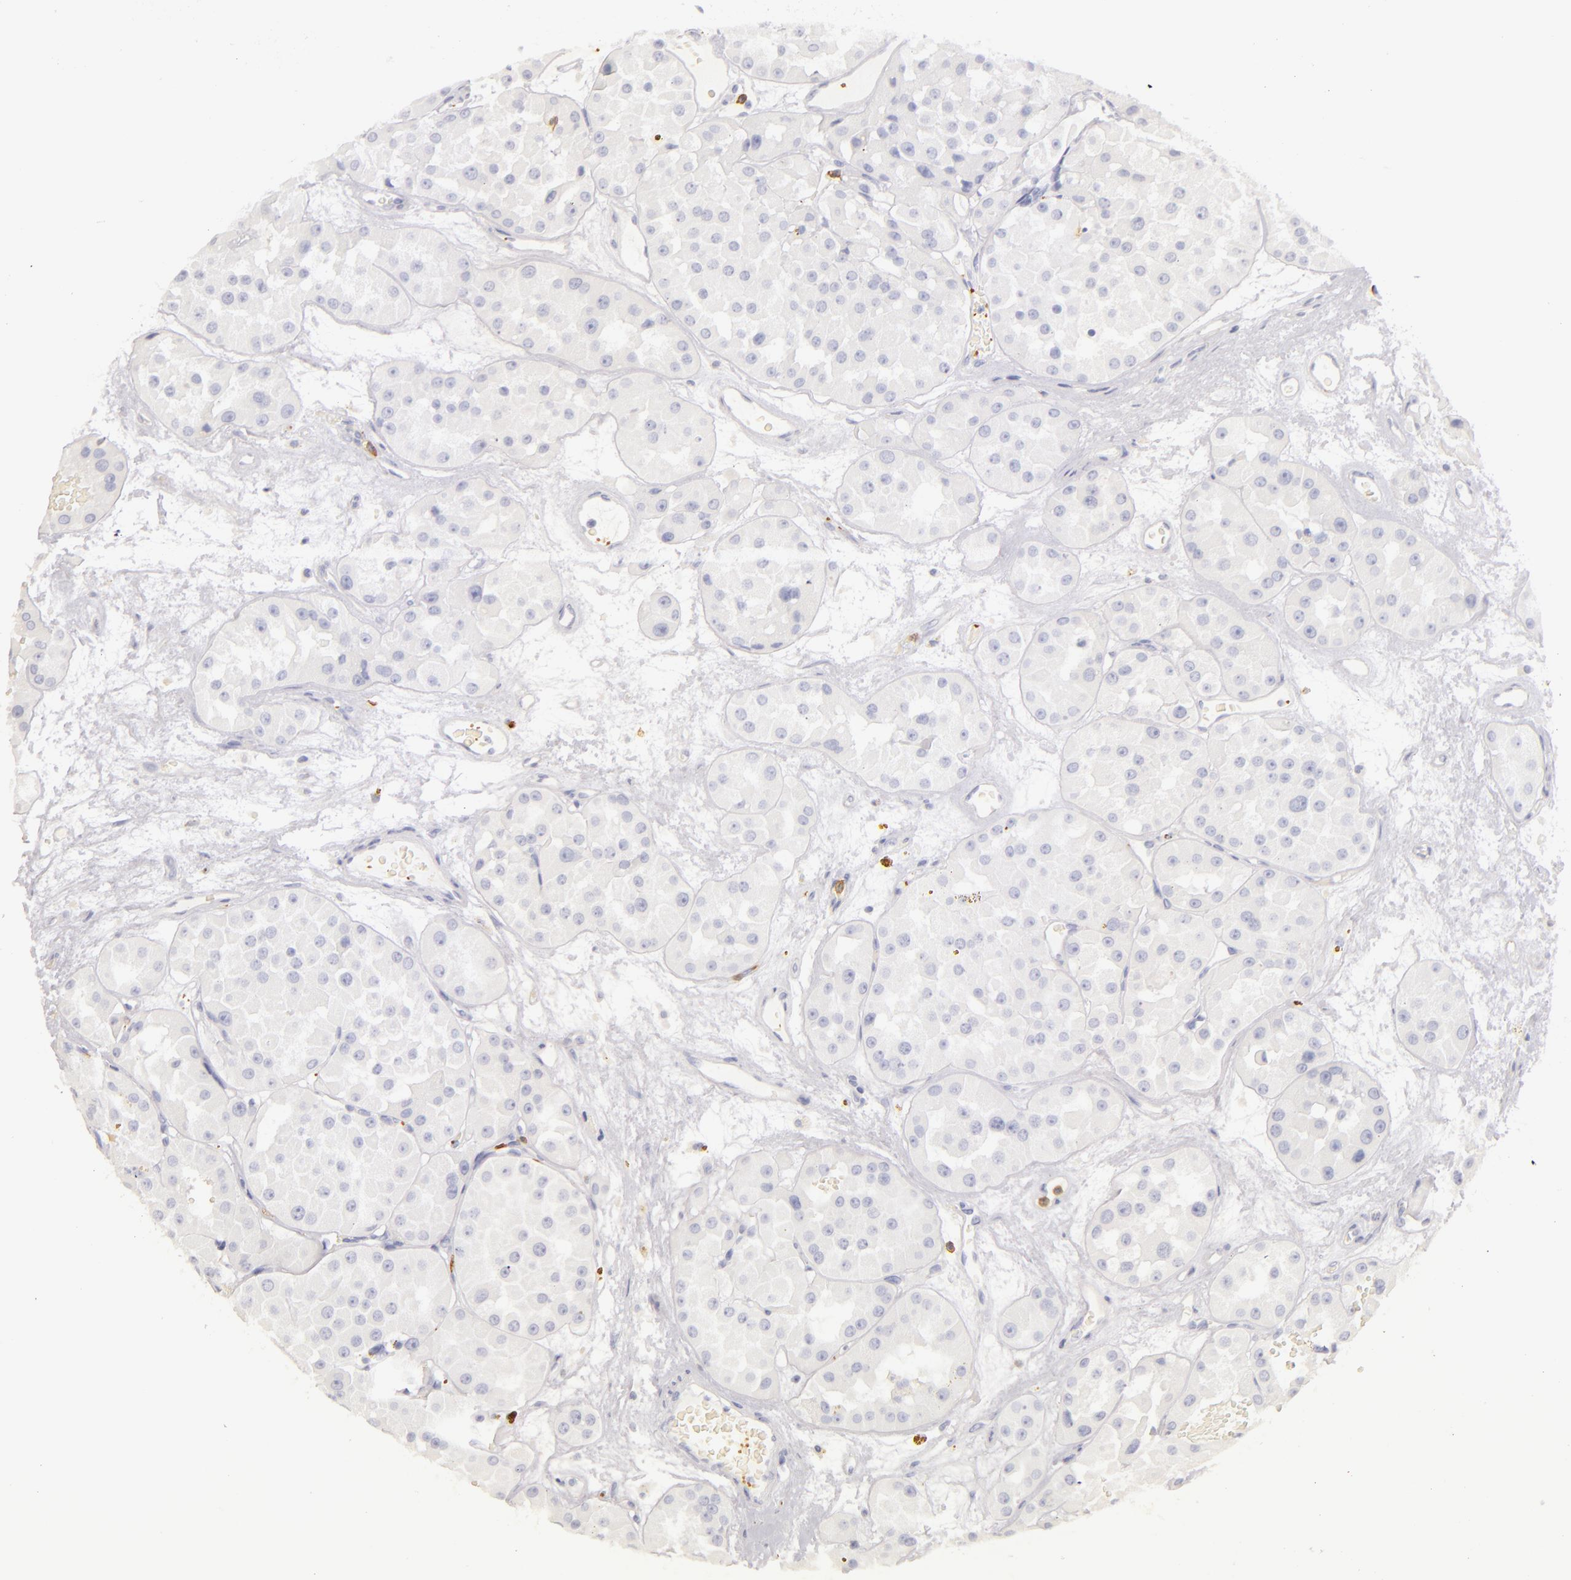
{"staining": {"intensity": "negative", "quantity": "none", "location": "none"}, "tissue": "renal cancer", "cell_type": "Tumor cells", "image_type": "cancer", "snomed": [{"axis": "morphology", "description": "Adenocarcinoma, uncertain malignant potential"}, {"axis": "topography", "description": "Kidney"}], "caption": "IHC photomicrograph of neoplastic tissue: renal cancer (adenocarcinoma,  uncertain malignant potential) stained with DAB shows no significant protein staining in tumor cells. (DAB (3,3'-diaminobenzidine) immunohistochemistry, high magnification).", "gene": "LAT", "patient": {"sex": "male", "age": 63}}